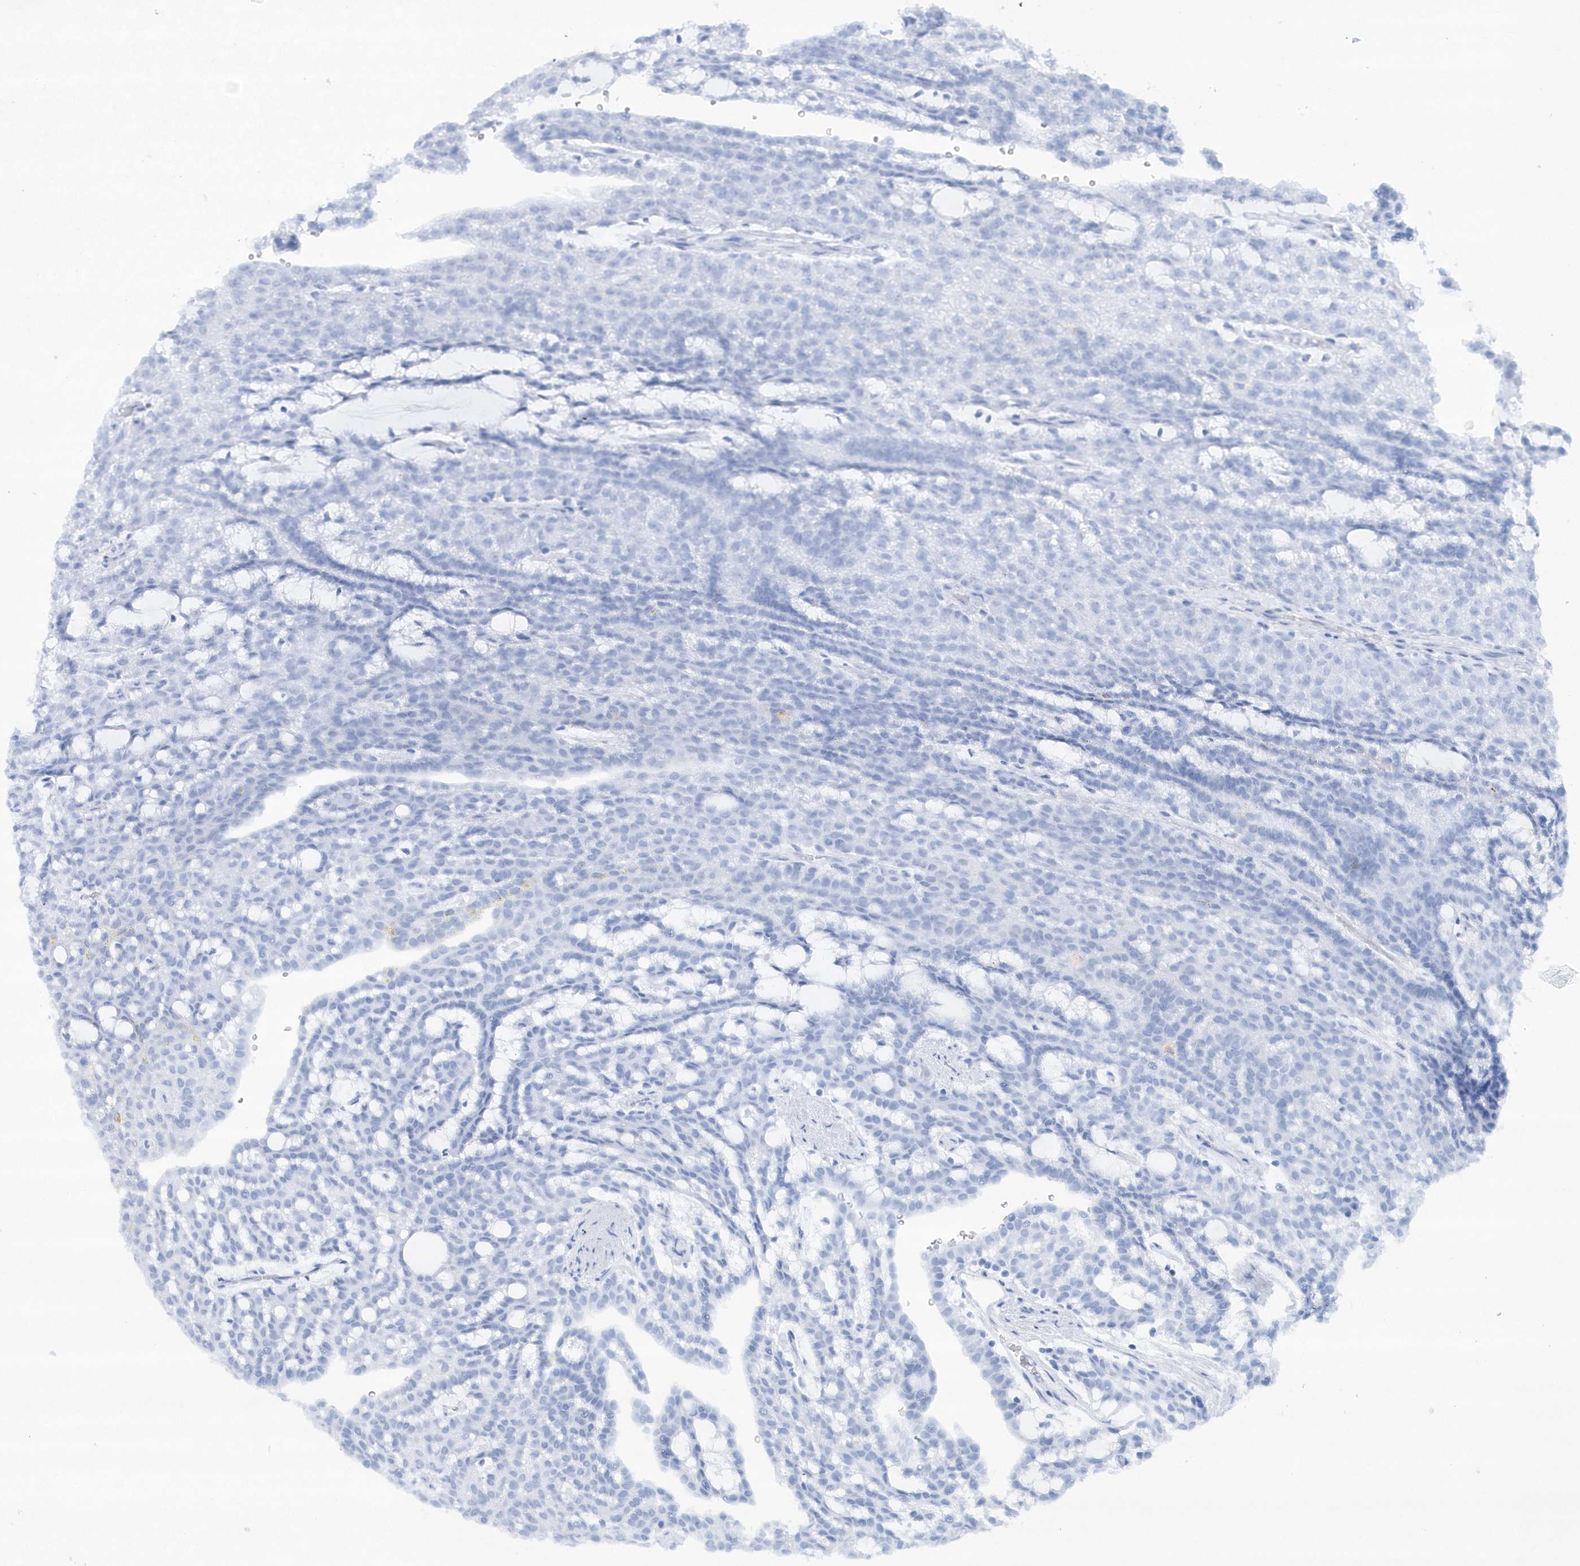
{"staining": {"intensity": "negative", "quantity": "none", "location": "none"}, "tissue": "renal cancer", "cell_type": "Tumor cells", "image_type": "cancer", "snomed": [{"axis": "morphology", "description": "Adenocarcinoma, NOS"}, {"axis": "topography", "description": "Kidney"}], "caption": "Immunohistochemical staining of human renal cancer reveals no significant staining in tumor cells.", "gene": "RAI14", "patient": {"sex": "male", "age": 63}}